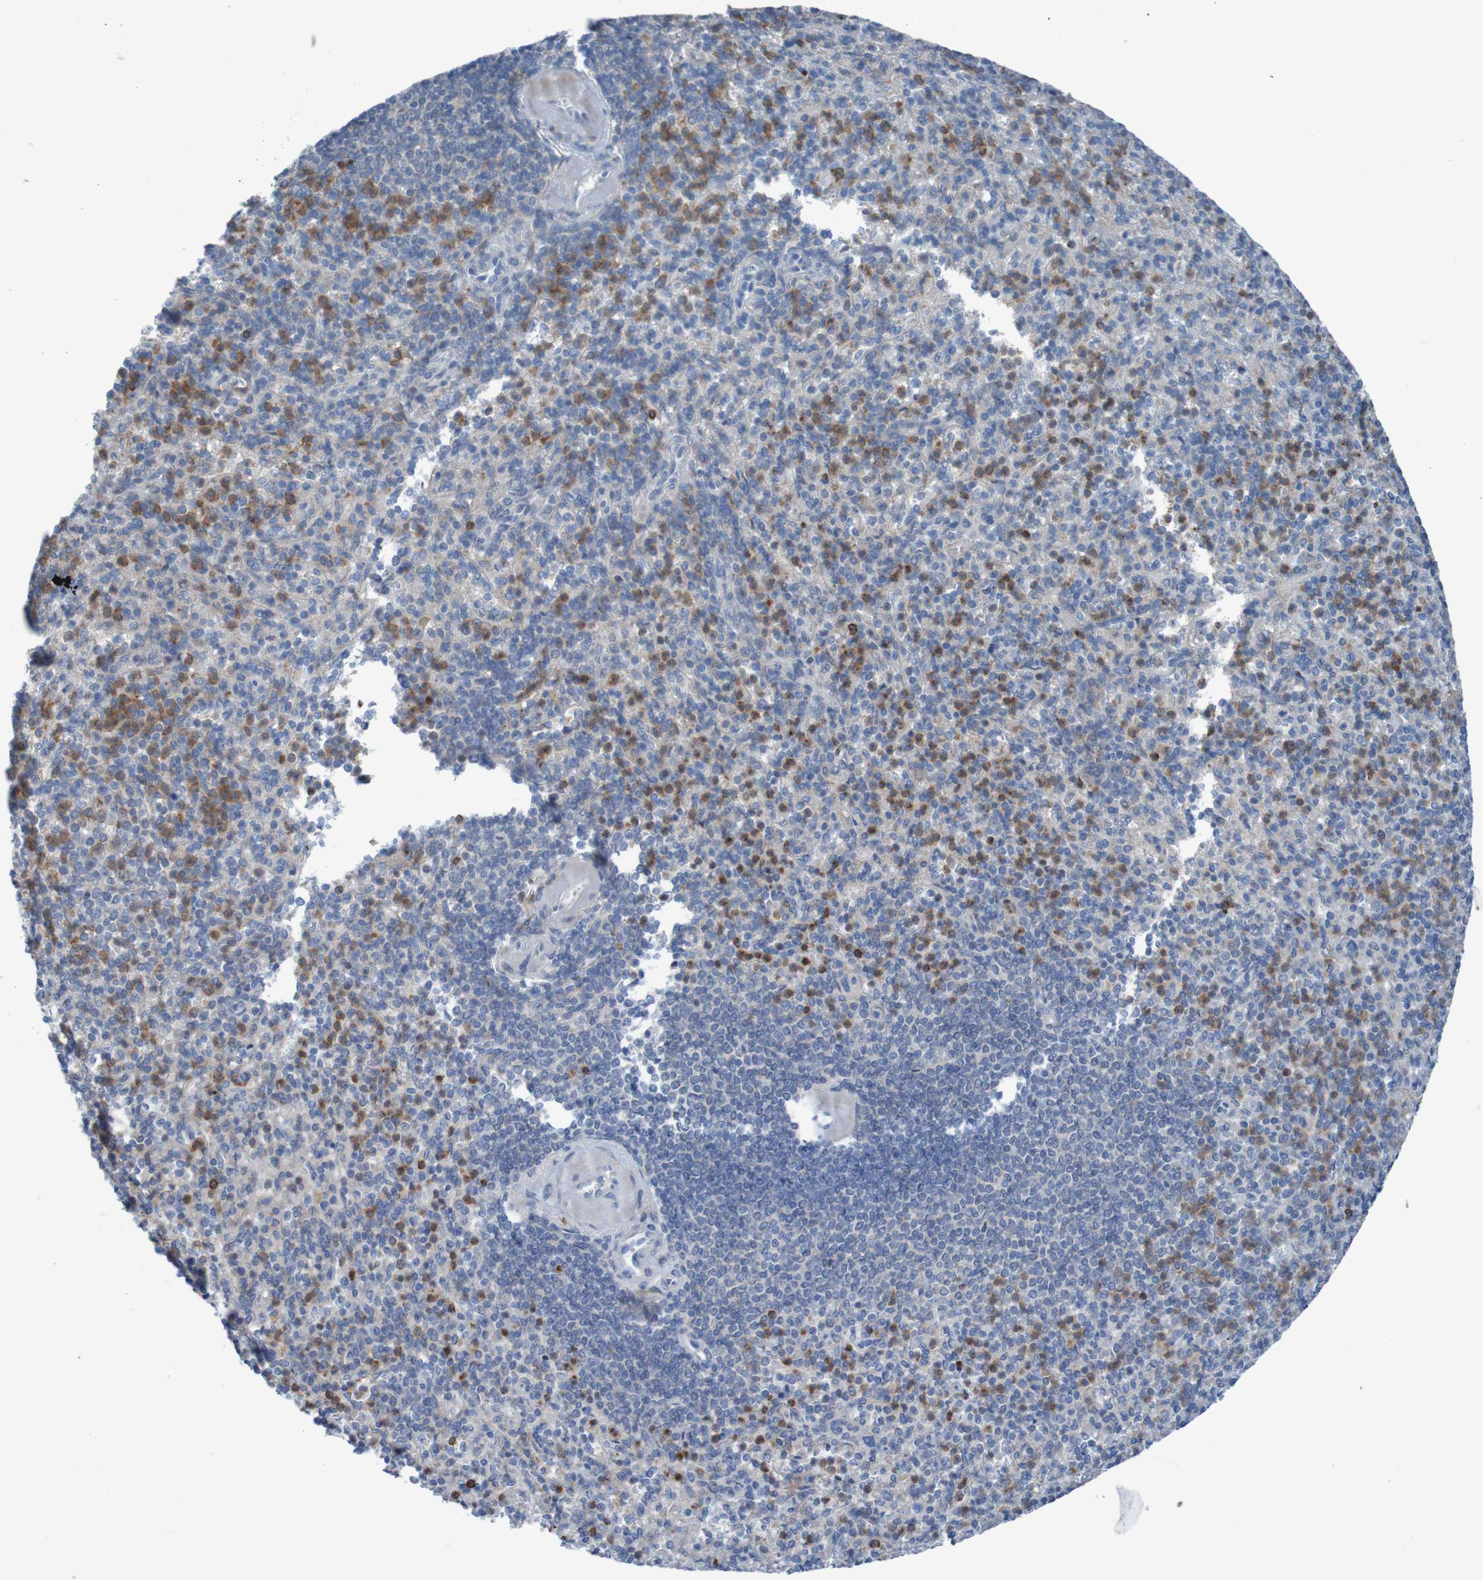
{"staining": {"intensity": "moderate", "quantity": "<25%", "location": "cytoplasmic/membranous"}, "tissue": "spleen", "cell_type": "Cells in red pulp", "image_type": "normal", "snomed": [{"axis": "morphology", "description": "Normal tissue, NOS"}, {"axis": "topography", "description": "Spleen"}], "caption": "Immunohistochemical staining of benign spleen demonstrates low levels of moderate cytoplasmic/membranous staining in approximately <25% of cells in red pulp.", "gene": "ANGPT4", "patient": {"sex": "female", "age": 74}}